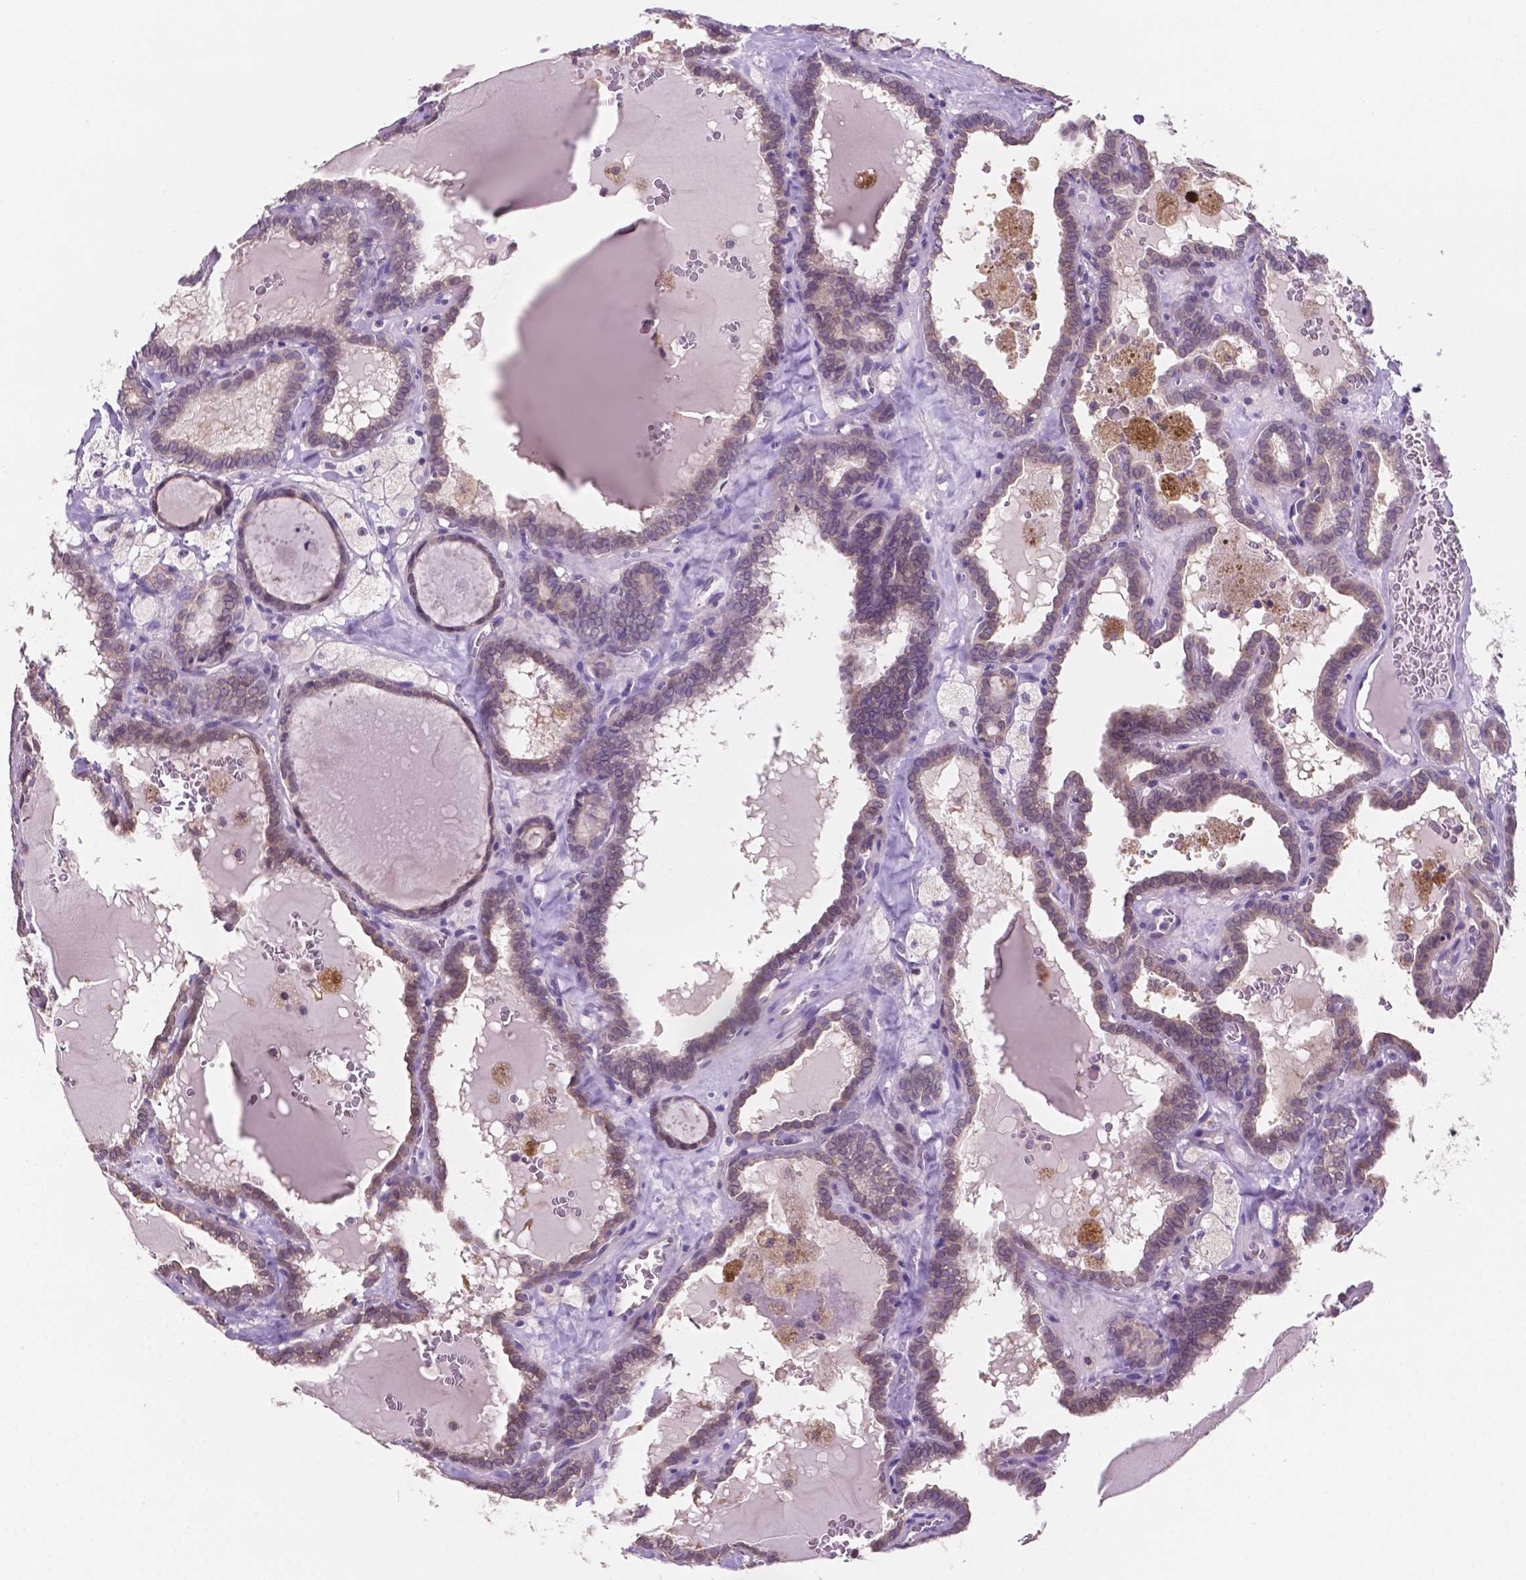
{"staining": {"intensity": "weak", "quantity": "<25%", "location": "cytoplasmic/membranous"}, "tissue": "thyroid cancer", "cell_type": "Tumor cells", "image_type": "cancer", "snomed": [{"axis": "morphology", "description": "Papillary adenocarcinoma, NOS"}, {"axis": "topography", "description": "Thyroid gland"}], "caption": "There is no significant positivity in tumor cells of thyroid cancer (papillary adenocarcinoma). Nuclei are stained in blue.", "gene": "MKRN2OS", "patient": {"sex": "female", "age": 39}}